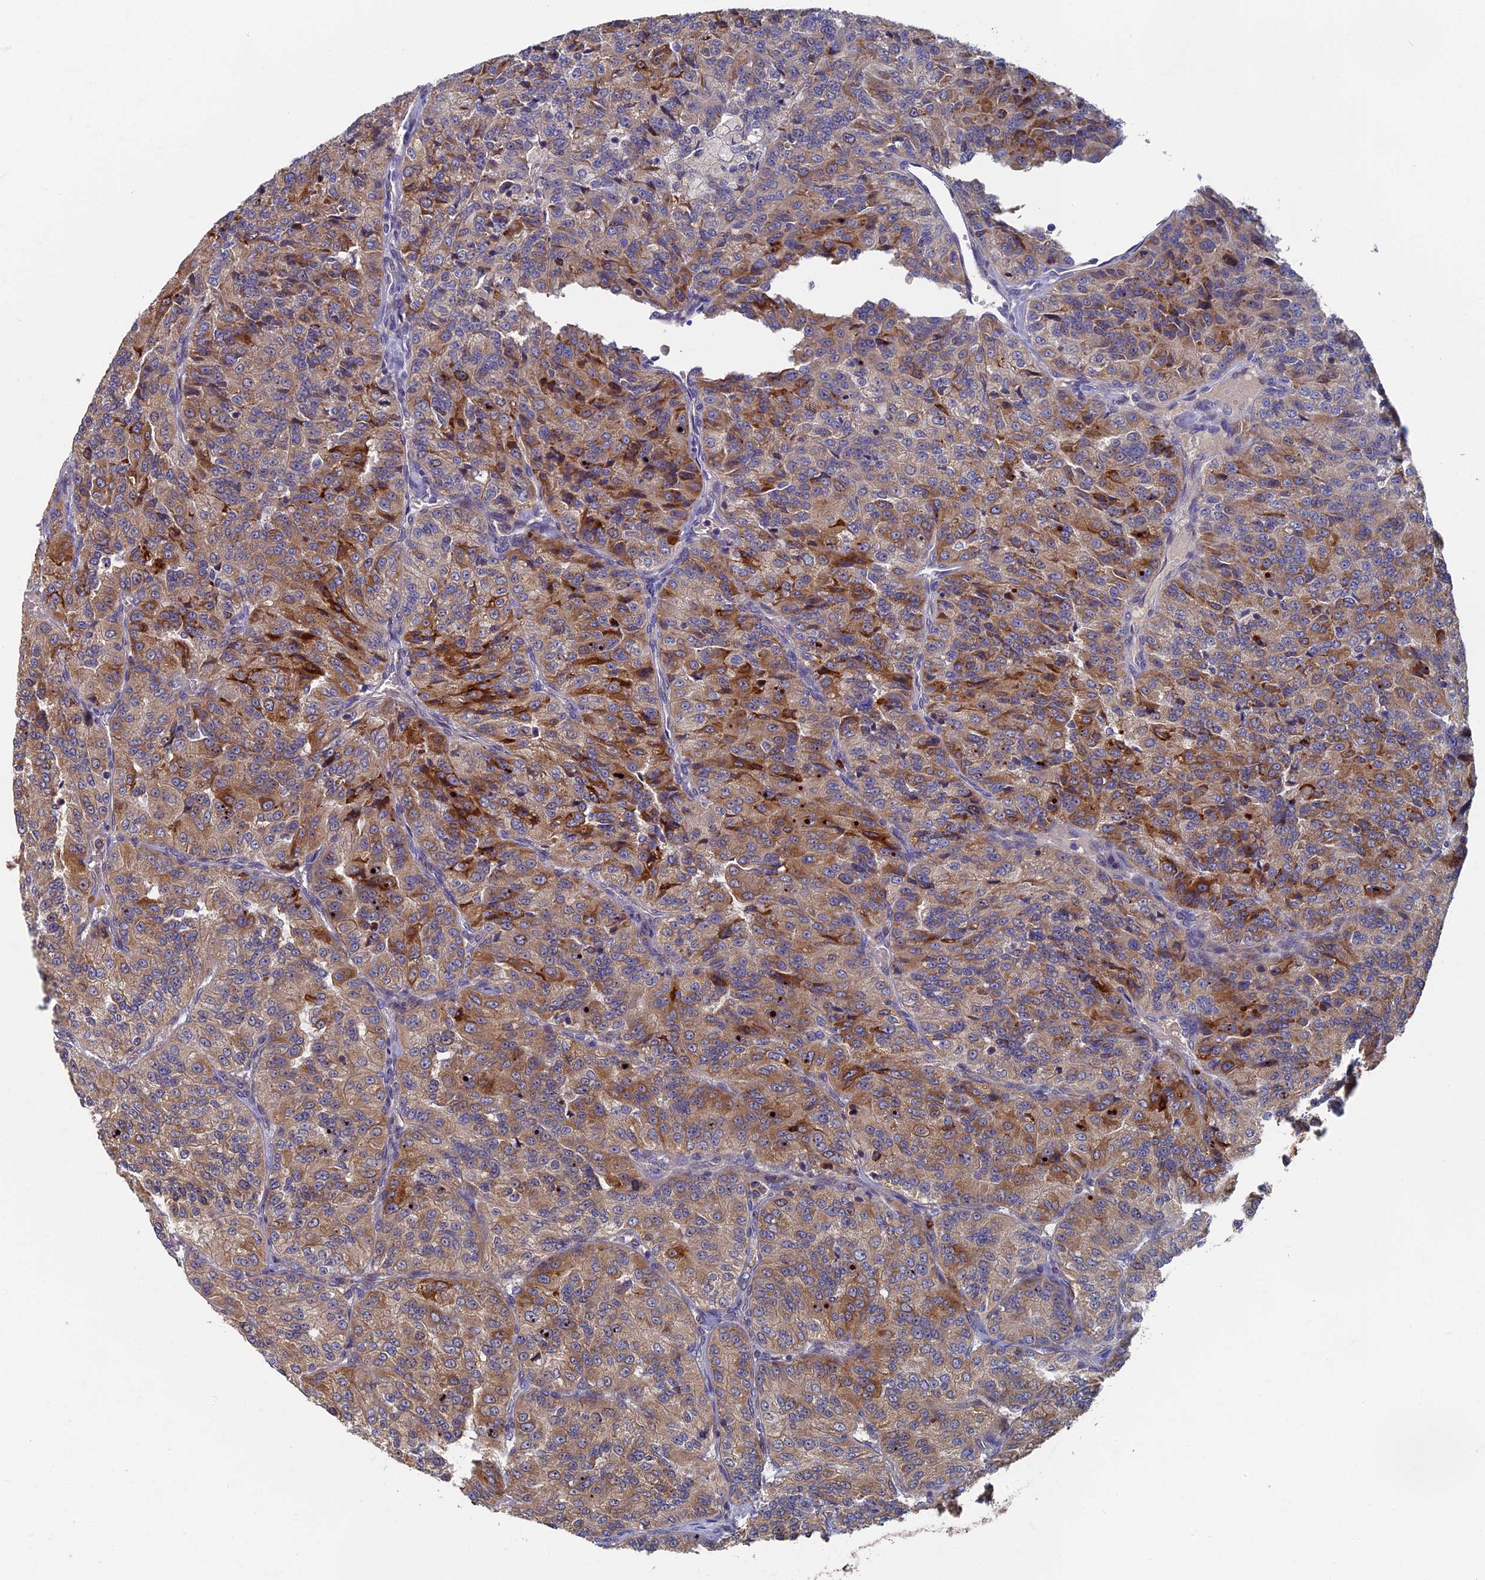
{"staining": {"intensity": "moderate", "quantity": ">75%", "location": "cytoplasmic/membranous"}, "tissue": "renal cancer", "cell_type": "Tumor cells", "image_type": "cancer", "snomed": [{"axis": "morphology", "description": "Adenocarcinoma, NOS"}, {"axis": "topography", "description": "Kidney"}], "caption": "A micrograph of human adenocarcinoma (renal) stained for a protein shows moderate cytoplasmic/membranous brown staining in tumor cells.", "gene": "TNK2", "patient": {"sex": "female", "age": 63}}